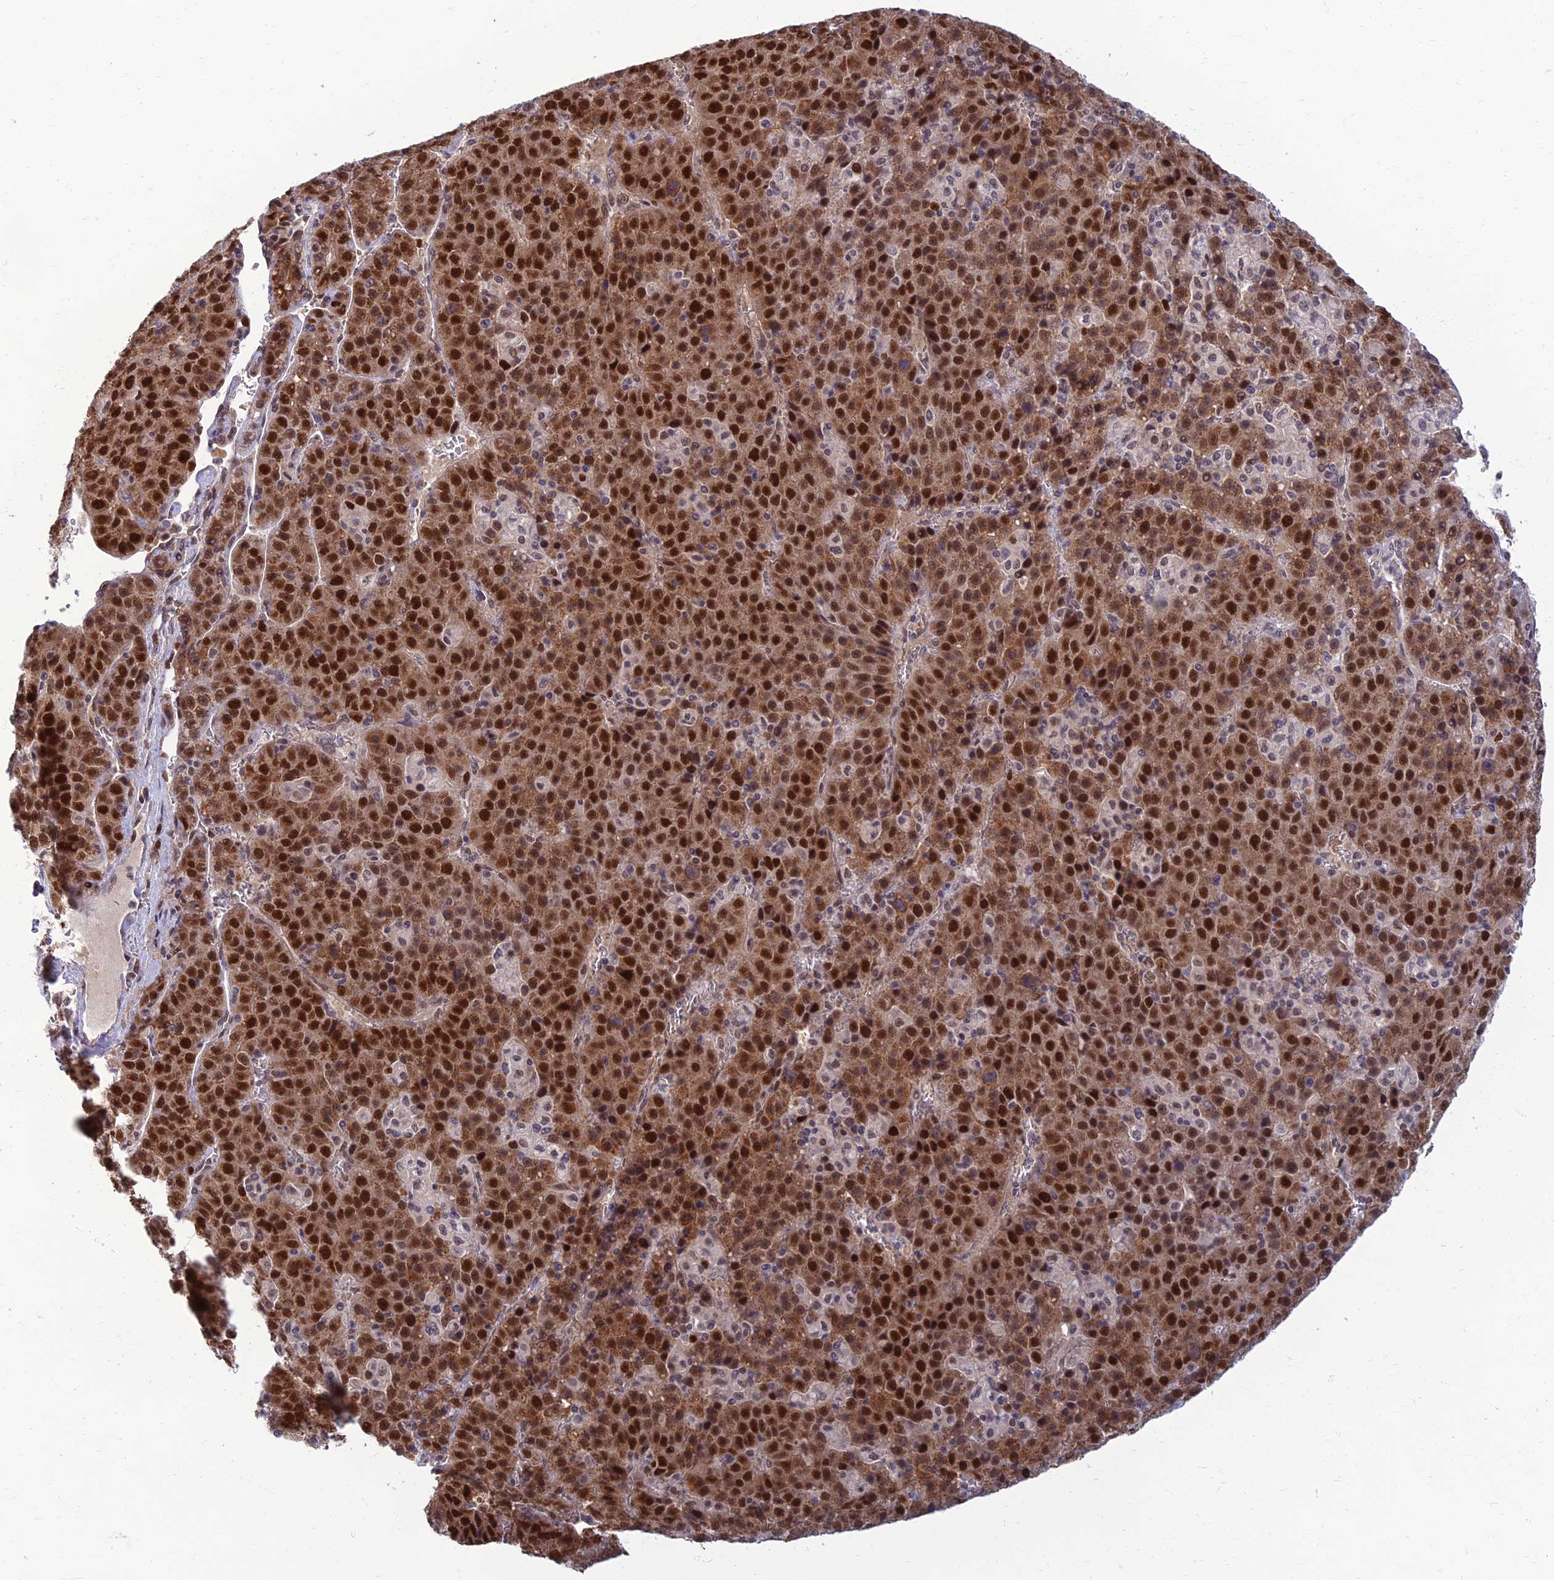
{"staining": {"intensity": "strong", "quantity": ">75%", "location": "nuclear"}, "tissue": "liver cancer", "cell_type": "Tumor cells", "image_type": "cancer", "snomed": [{"axis": "morphology", "description": "Carcinoma, Hepatocellular, NOS"}, {"axis": "topography", "description": "Liver"}], "caption": "This is a histology image of immunohistochemistry staining of hepatocellular carcinoma (liver), which shows strong expression in the nuclear of tumor cells.", "gene": "EARS2", "patient": {"sex": "female", "age": 53}}